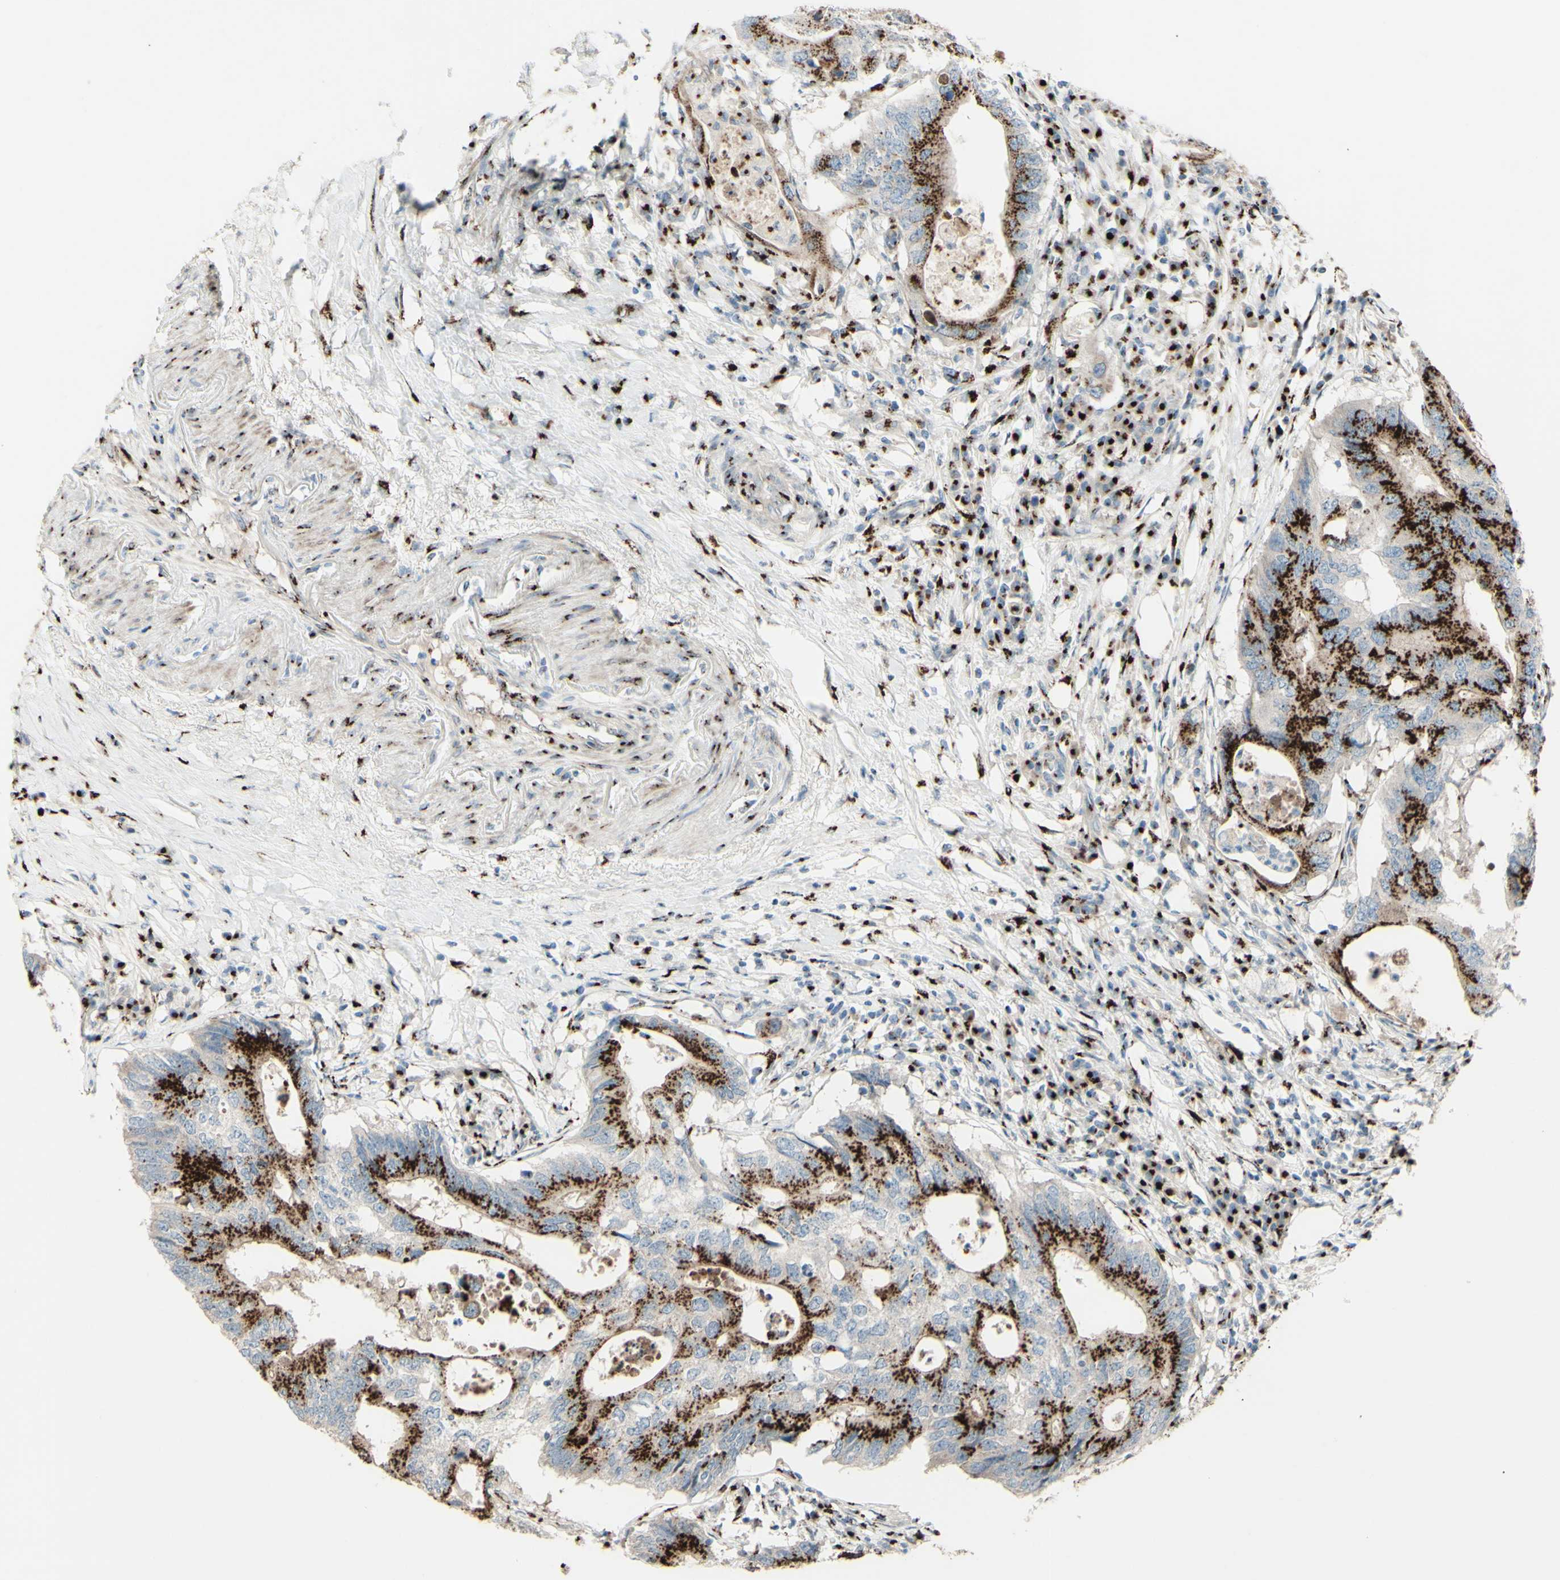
{"staining": {"intensity": "strong", "quantity": ">75%", "location": "cytoplasmic/membranous"}, "tissue": "colorectal cancer", "cell_type": "Tumor cells", "image_type": "cancer", "snomed": [{"axis": "morphology", "description": "Adenocarcinoma, NOS"}, {"axis": "topography", "description": "Colon"}], "caption": "This is an image of immunohistochemistry staining of colorectal cancer (adenocarcinoma), which shows strong staining in the cytoplasmic/membranous of tumor cells.", "gene": "BPNT2", "patient": {"sex": "male", "age": 71}}